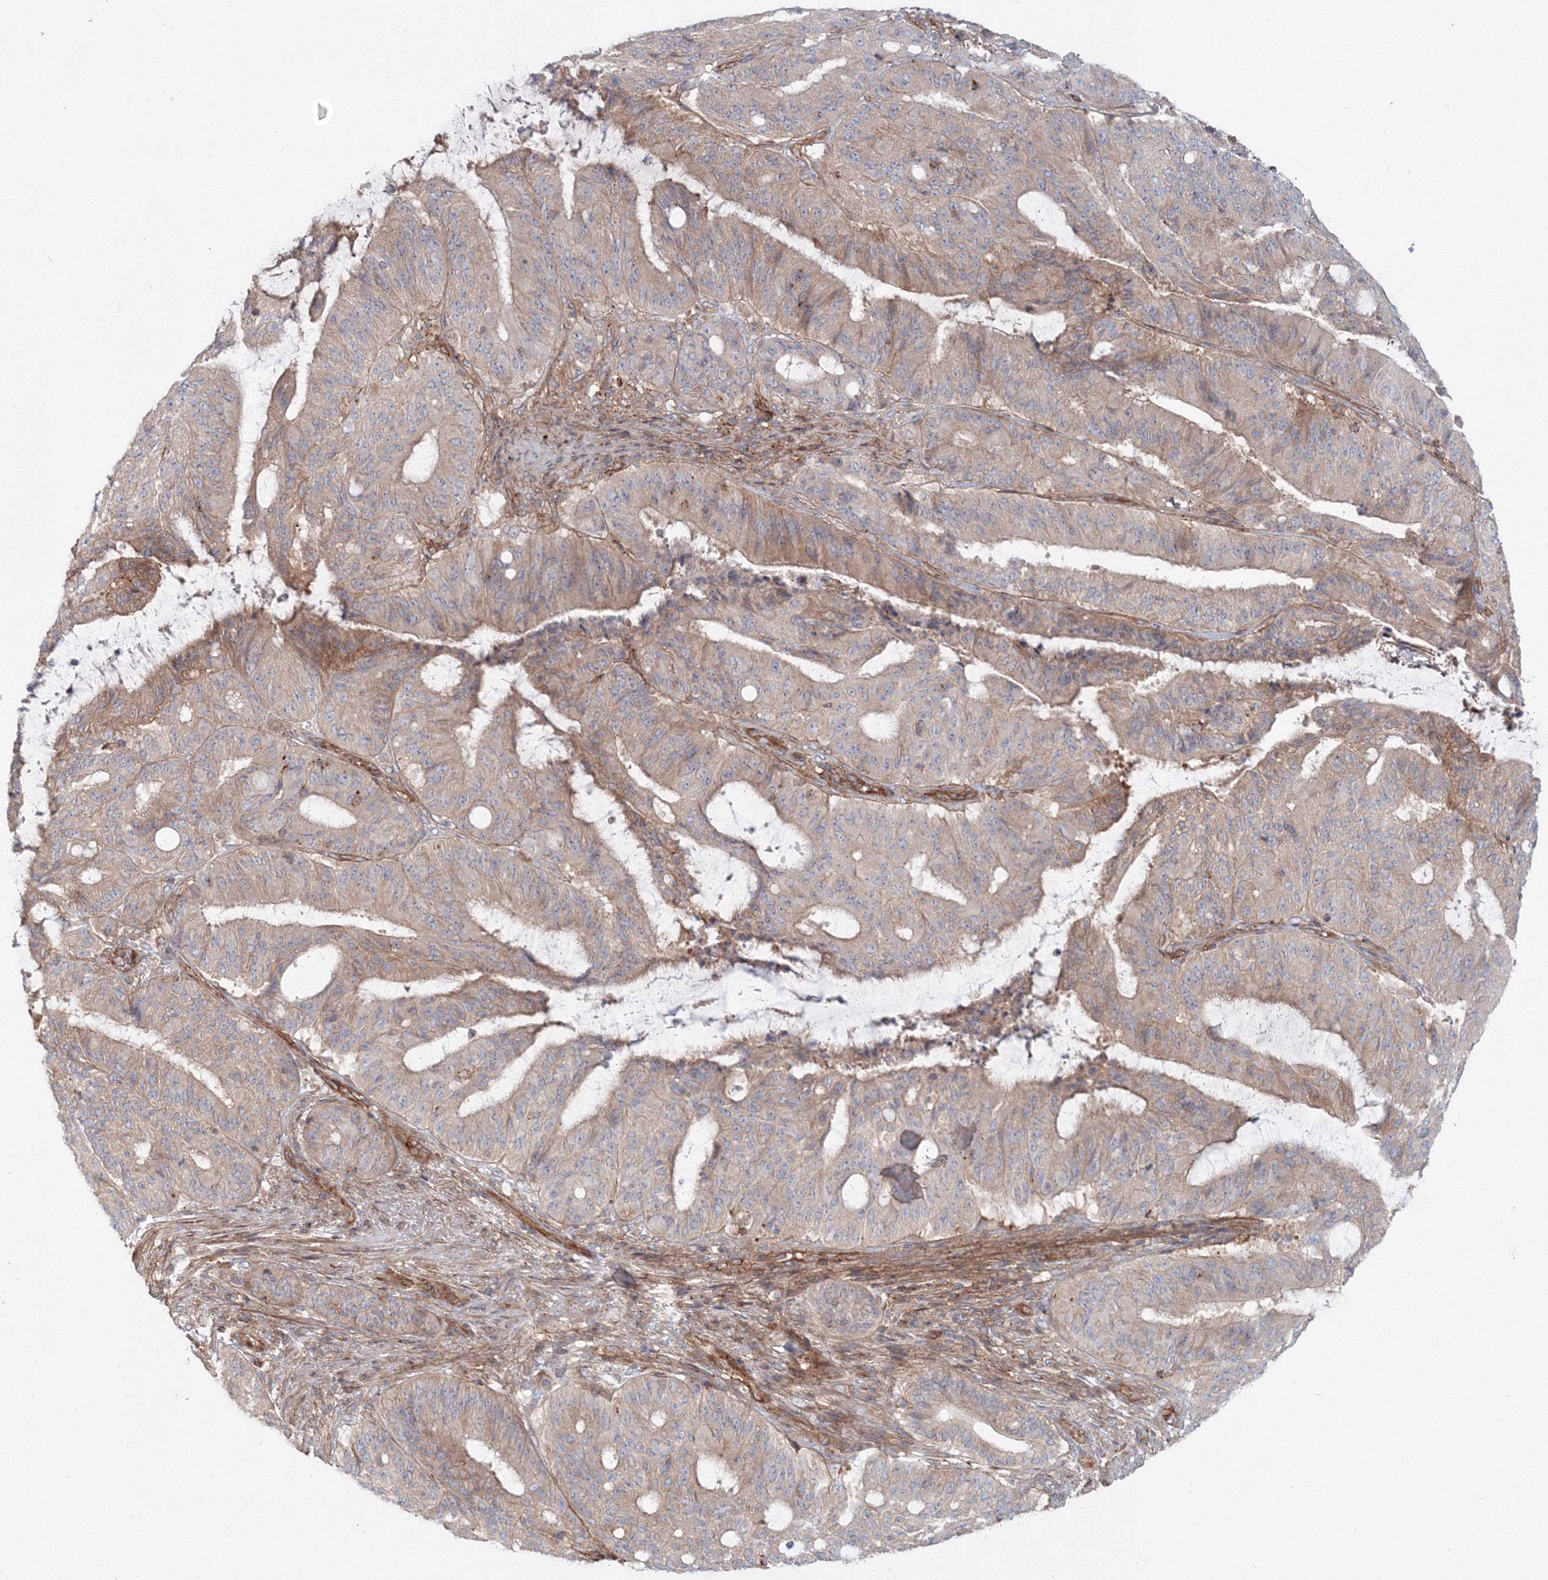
{"staining": {"intensity": "weak", "quantity": "<25%", "location": "cytoplasmic/membranous"}, "tissue": "liver cancer", "cell_type": "Tumor cells", "image_type": "cancer", "snomed": [{"axis": "morphology", "description": "Normal tissue, NOS"}, {"axis": "morphology", "description": "Cholangiocarcinoma"}, {"axis": "topography", "description": "Liver"}, {"axis": "topography", "description": "Peripheral nerve tissue"}], "caption": "Tumor cells are negative for protein expression in human liver cholangiocarcinoma.", "gene": "SH3PXD2A", "patient": {"sex": "female", "age": 73}}